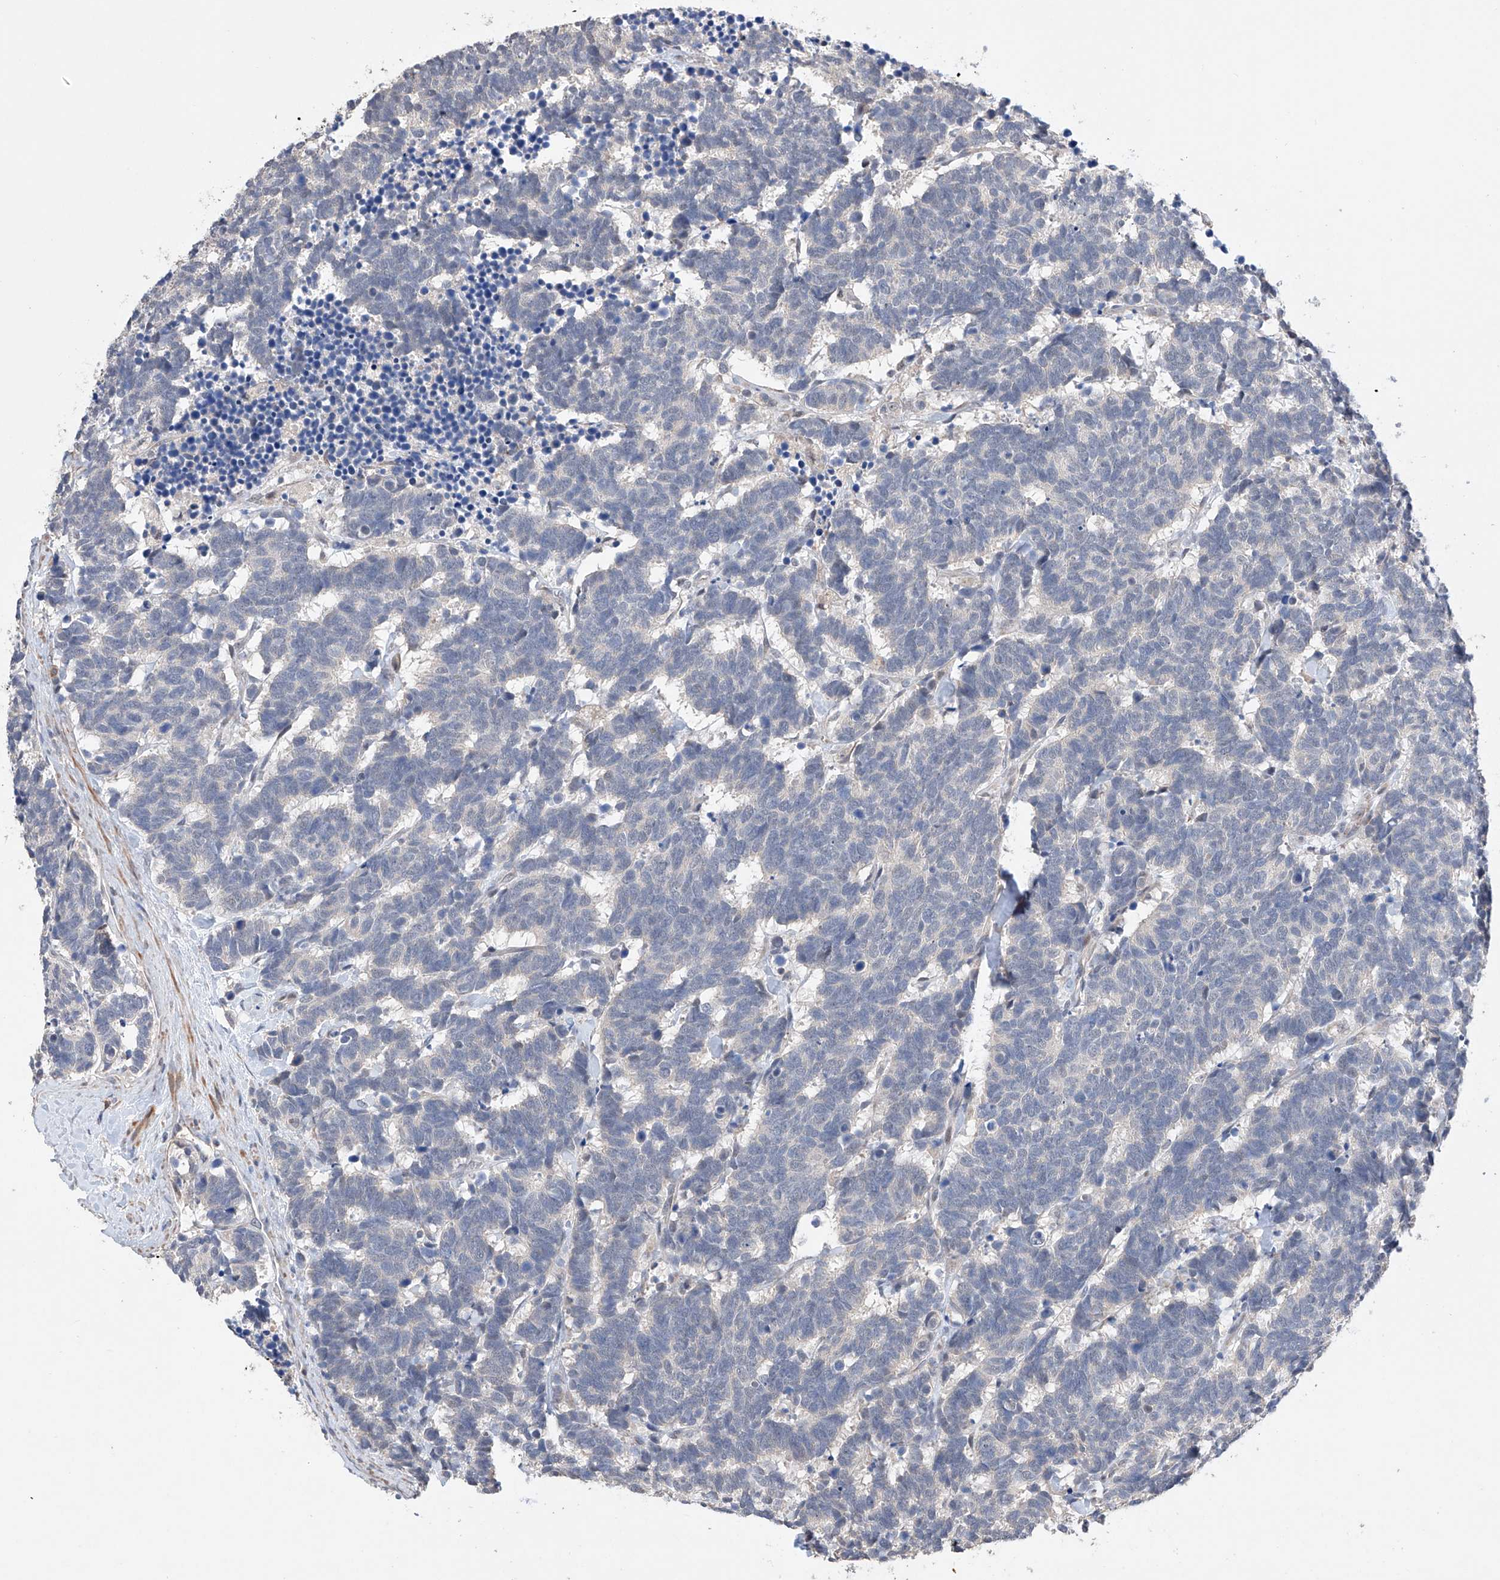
{"staining": {"intensity": "negative", "quantity": "none", "location": "none"}, "tissue": "carcinoid", "cell_type": "Tumor cells", "image_type": "cancer", "snomed": [{"axis": "morphology", "description": "Carcinoma, NOS"}, {"axis": "morphology", "description": "Carcinoid, malignant, NOS"}, {"axis": "topography", "description": "Urinary bladder"}], "caption": "Image shows no protein staining in tumor cells of carcinoid tissue.", "gene": "AFG1L", "patient": {"sex": "male", "age": 57}}